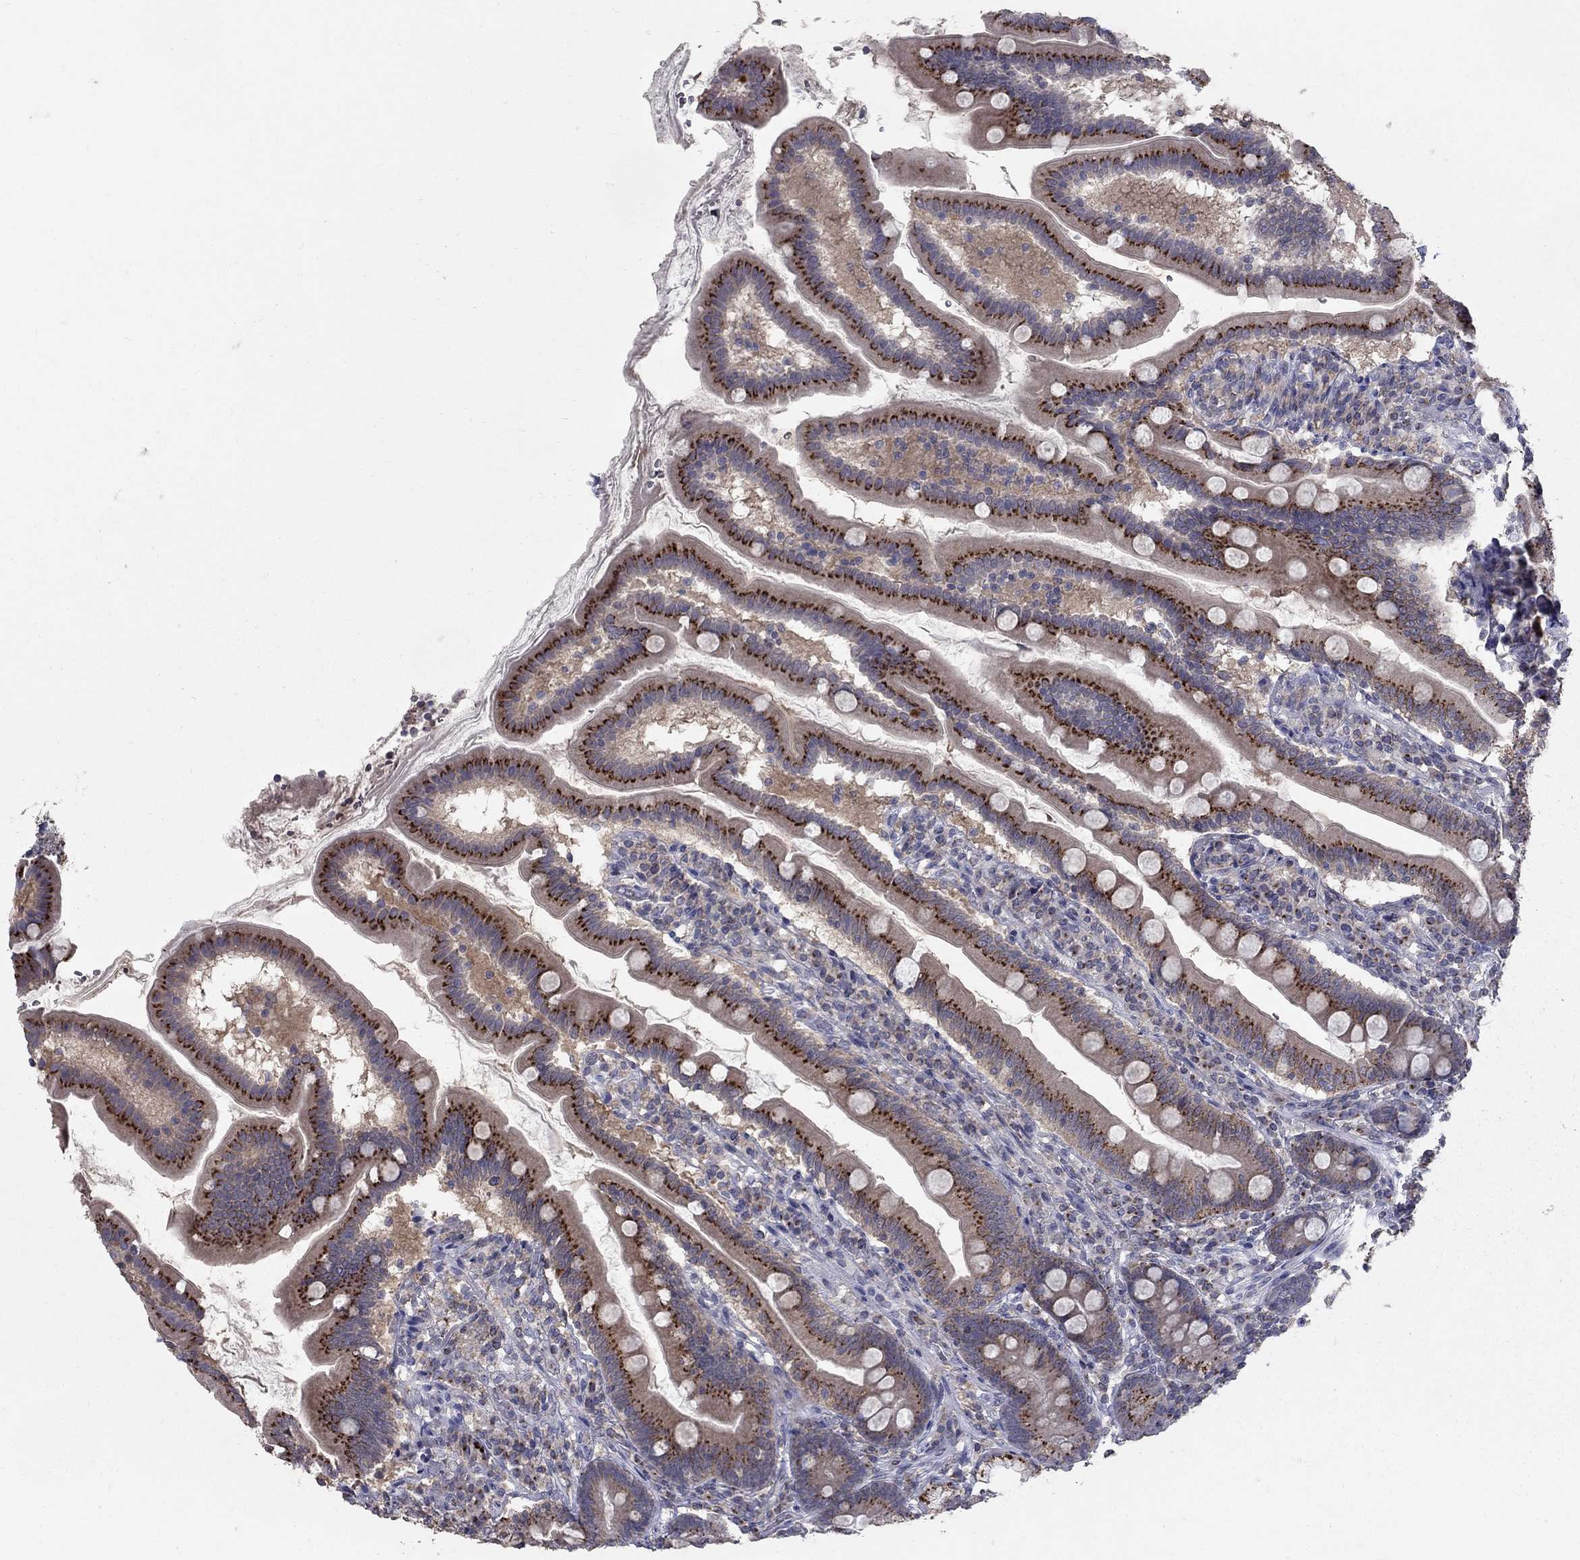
{"staining": {"intensity": "strong", "quantity": "25%-75%", "location": "cytoplasmic/membranous"}, "tissue": "duodenum", "cell_type": "Glandular cells", "image_type": "normal", "snomed": [{"axis": "morphology", "description": "Normal tissue, NOS"}, {"axis": "topography", "description": "Duodenum"}], "caption": "This histopathology image shows benign duodenum stained with immunohistochemistry to label a protein in brown. The cytoplasmic/membranous of glandular cells show strong positivity for the protein. Nuclei are counter-stained blue.", "gene": "KIAA0319L", "patient": {"sex": "female", "age": 67}}